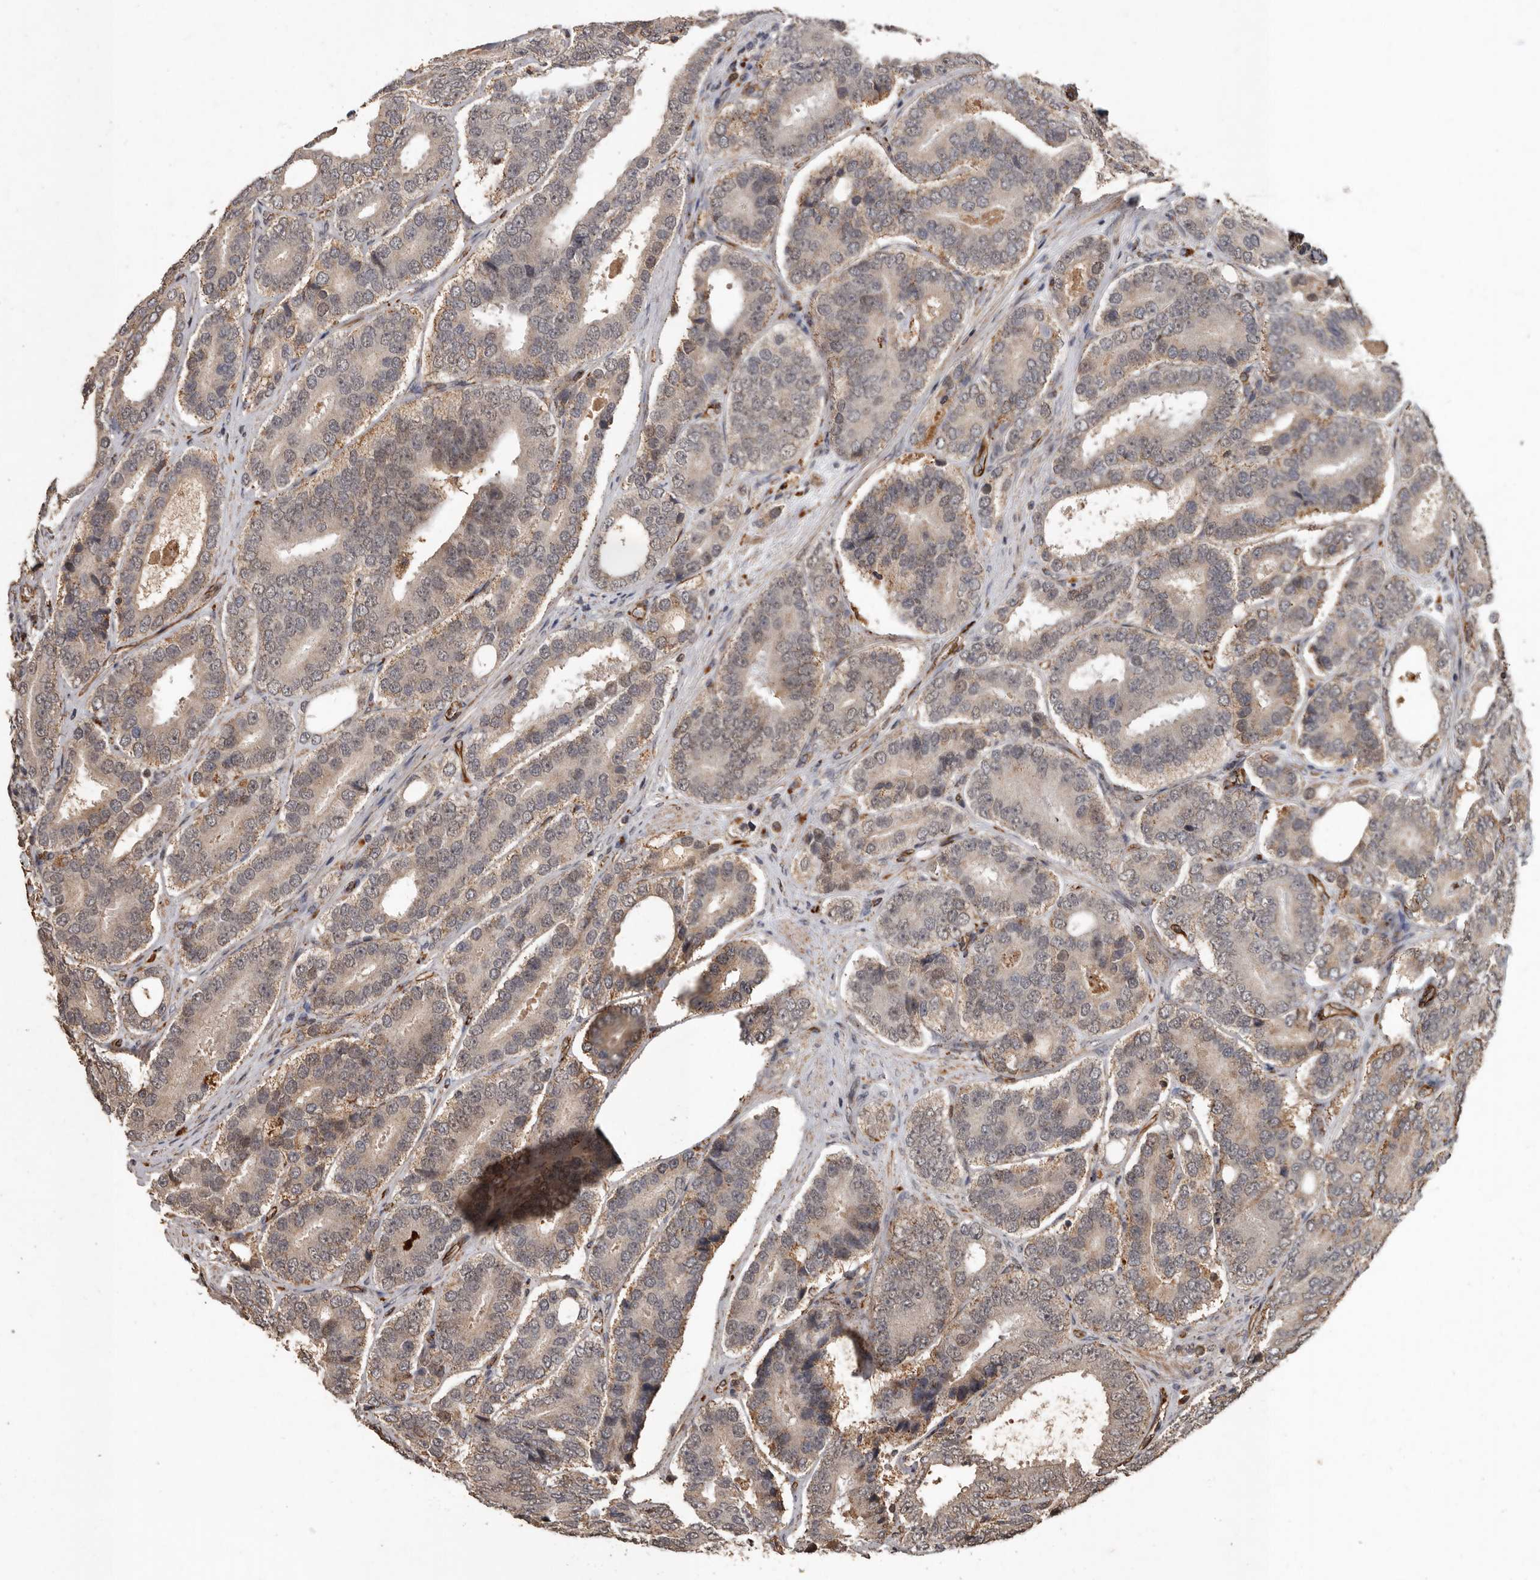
{"staining": {"intensity": "weak", "quantity": "<25%", "location": "cytoplasmic/membranous"}, "tissue": "prostate cancer", "cell_type": "Tumor cells", "image_type": "cancer", "snomed": [{"axis": "morphology", "description": "Adenocarcinoma, High grade"}, {"axis": "topography", "description": "Prostate"}], "caption": "This image is of prostate cancer (adenocarcinoma (high-grade)) stained with immunohistochemistry to label a protein in brown with the nuclei are counter-stained blue. There is no staining in tumor cells.", "gene": "BRAT1", "patient": {"sex": "male", "age": 56}}